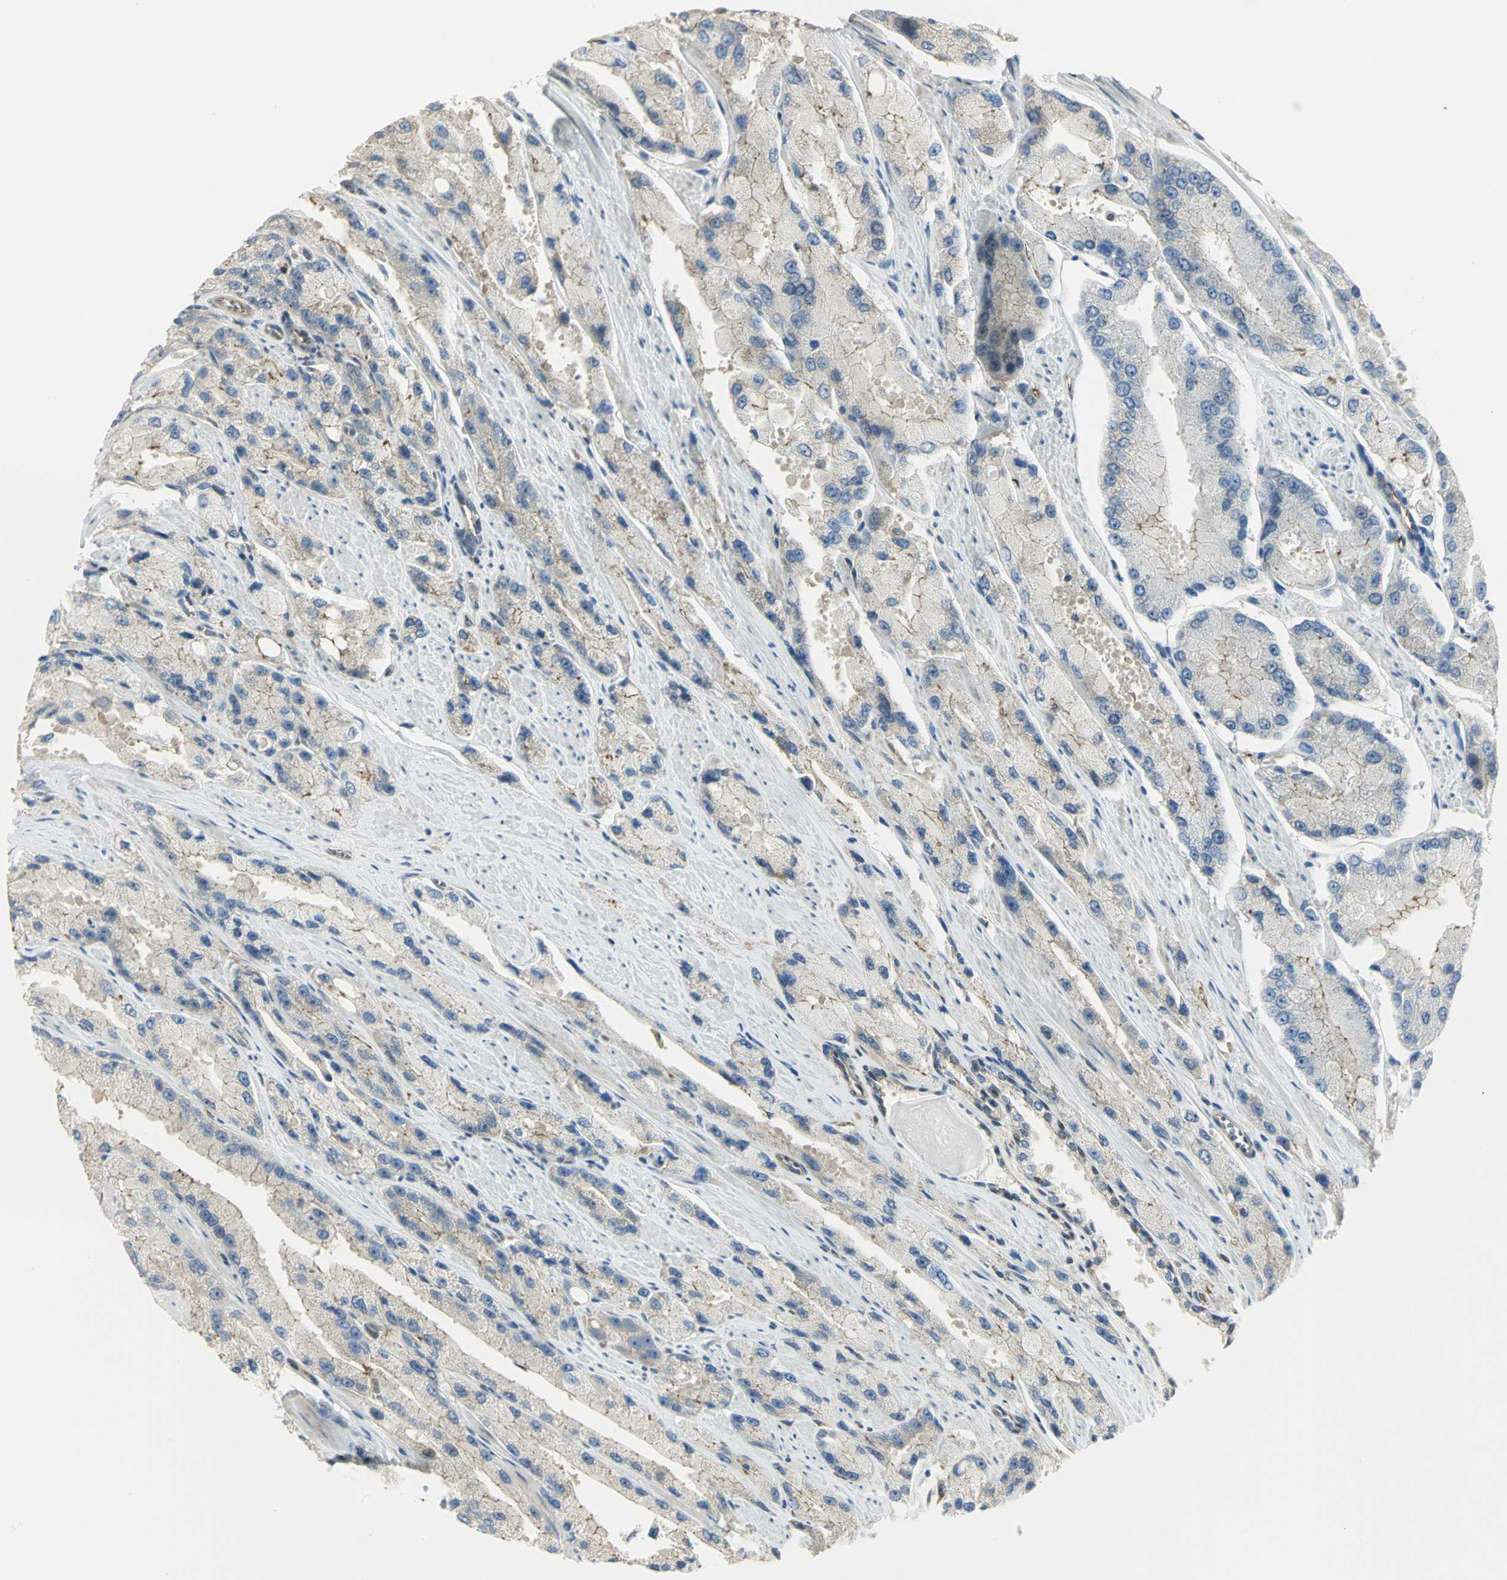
{"staining": {"intensity": "weak", "quantity": "<25%", "location": "cytoplasmic/membranous"}, "tissue": "prostate cancer", "cell_type": "Tumor cells", "image_type": "cancer", "snomed": [{"axis": "morphology", "description": "Adenocarcinoma, High grade"}, {"axis": "topography", "description": "Prostate"}], "caption": "This is an IHC image of adenocarcinoma (high-grade) (prostate). There is no staining in tumor cells.", "gene": "ANK1", "patient": {"sex": "male", "age": 58}}